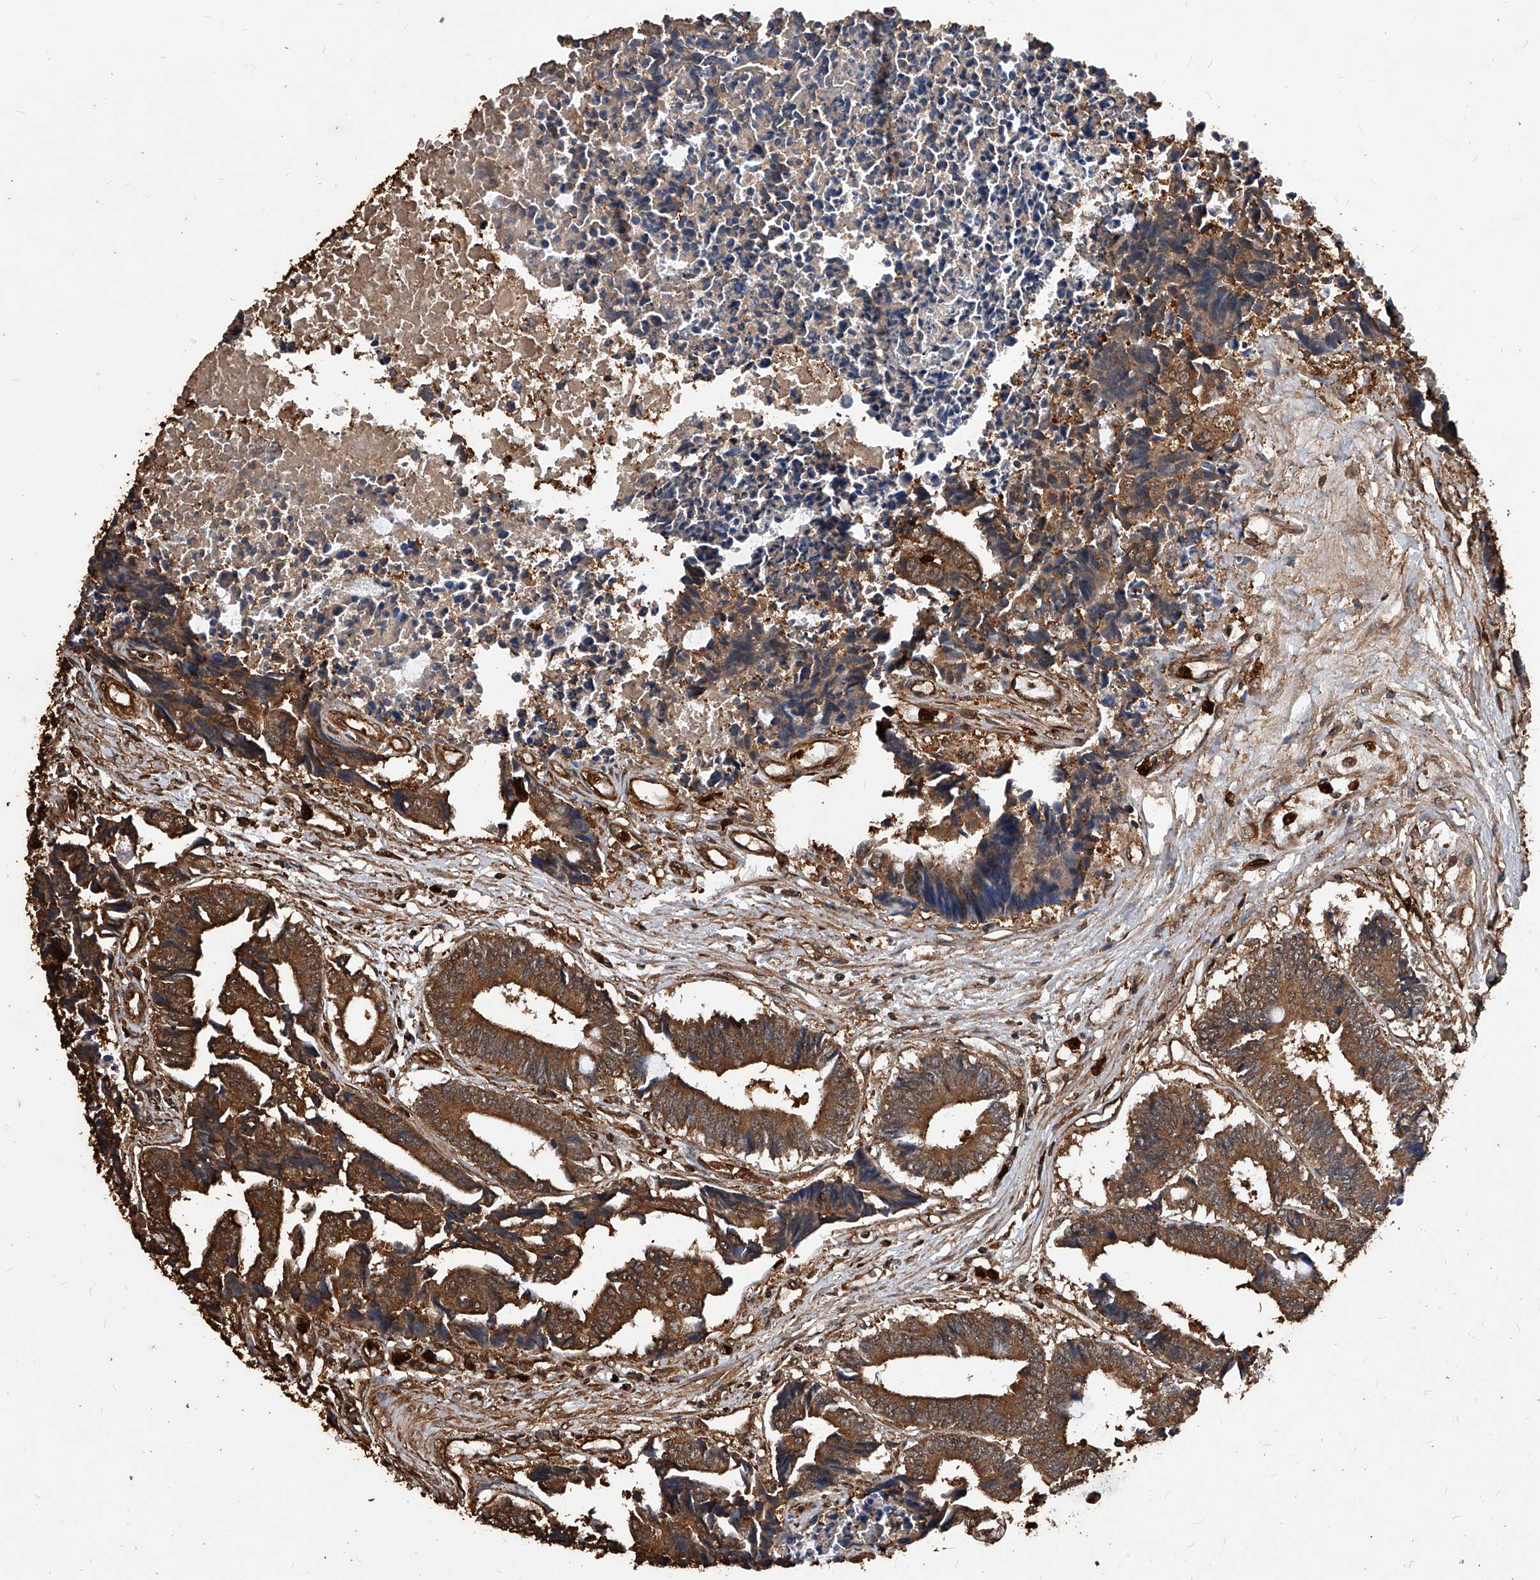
{"staining": {"intensity": "strong", "quantity": ">75%", "location": "cytoplasmic/membranous"}, "tissue": "colorectal cancer", "cell_type": "Tumor cells", "image_type": "cancer", "snomed": [{"axis": "morphology", "description": "Adenocarcinoma, NOS"}, {"axis": "topography", "description": "Rectum"}], "caption": "IHC histopathology image of colorectal cancer stained for a protein (brown), which reveals high levels of strong cytoplasmic/membranous expression in about >75% of tumor cells.", "gene": "UCP2", "patient": {"sex": "male", "age": 84}}